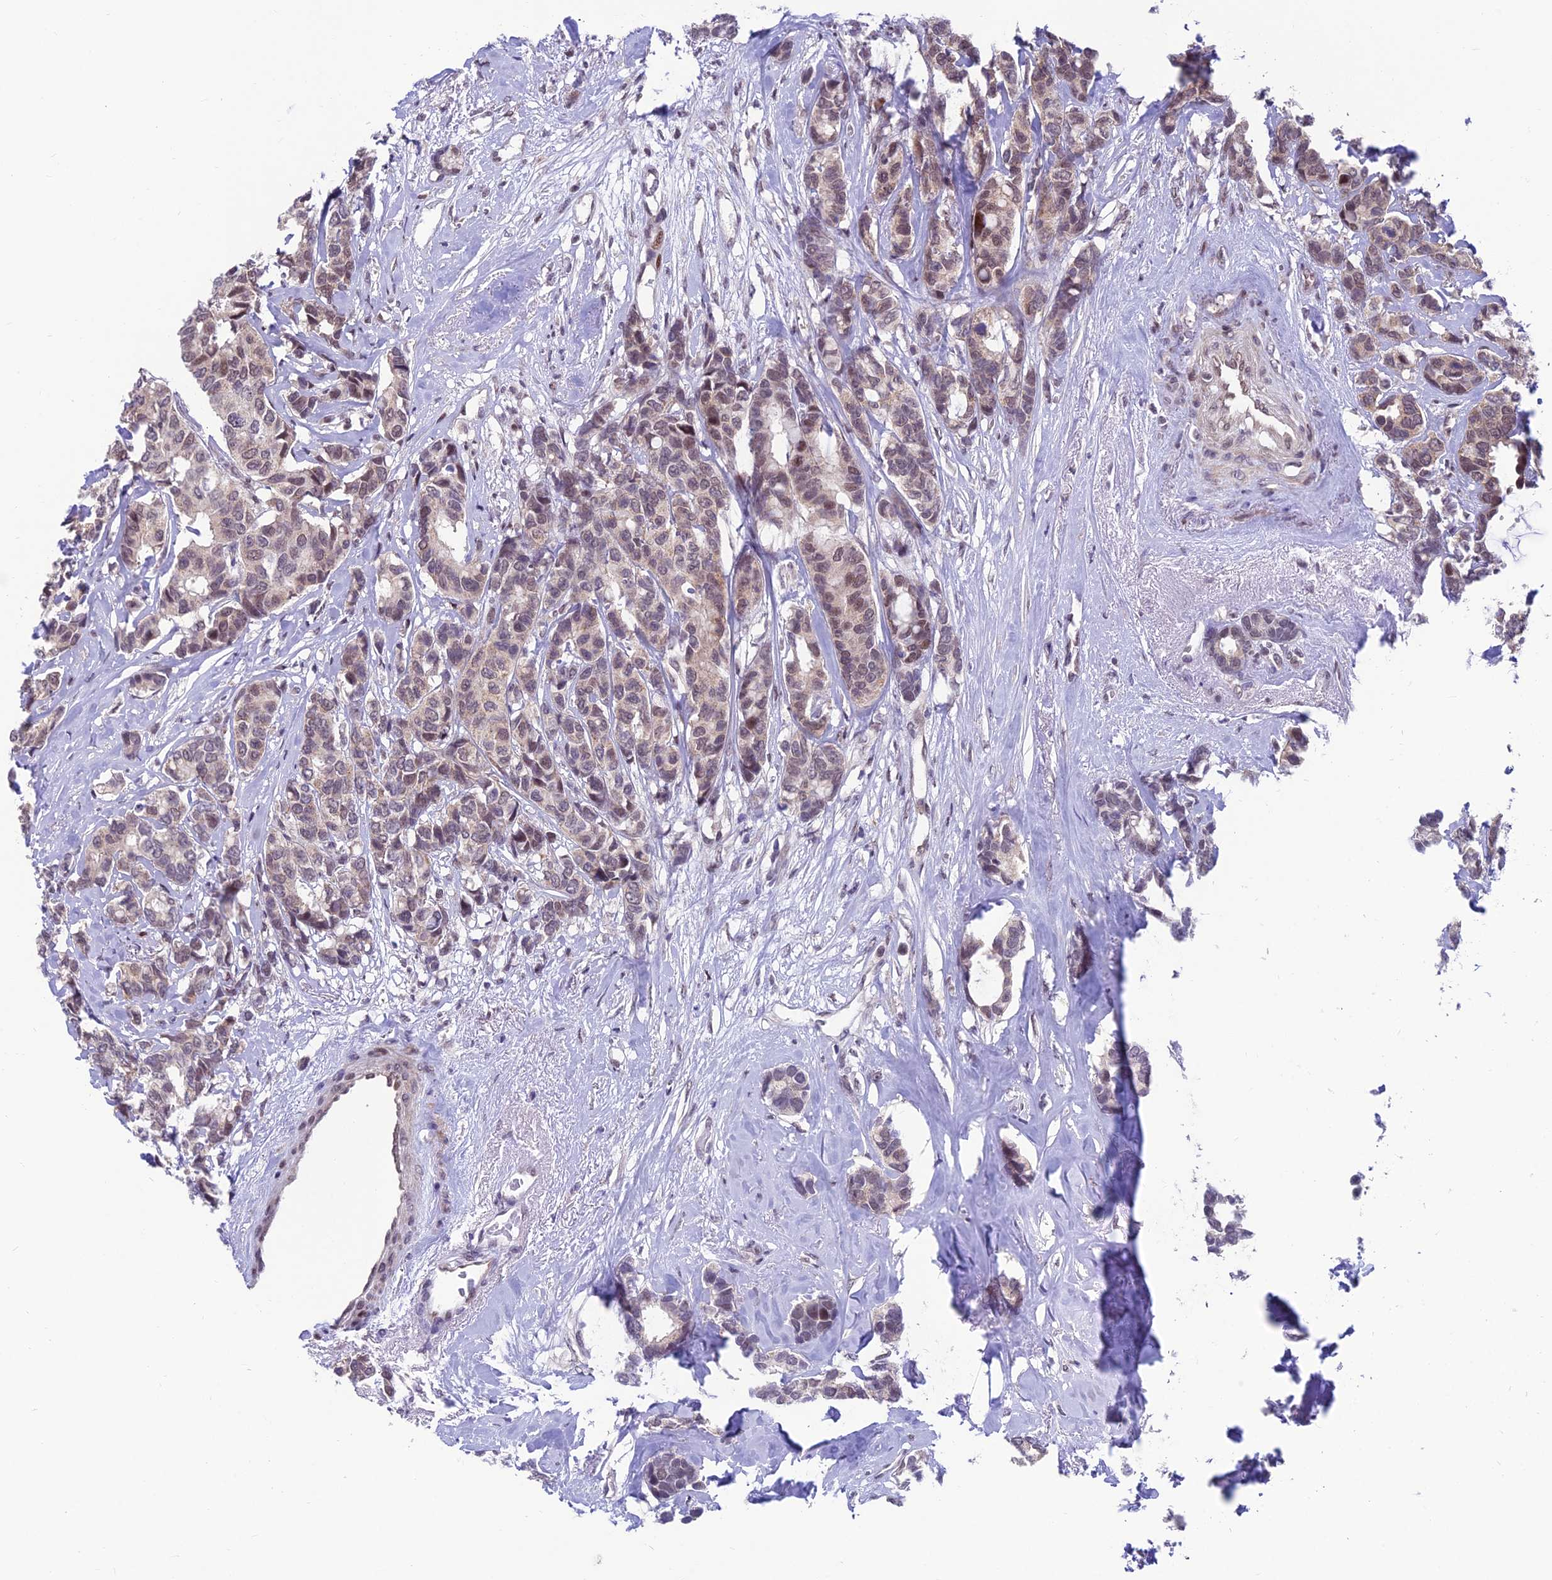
{"staining": {"intensity": "weak", "quantity": "25%-75%", "location": "nuclear"}, "tissue": "breast cancer", "cell_type": "Tumor cells", "image_type": "cancer", "snomed": [{"axis": "morphology", "description": "Duct carcinoma"}, {"axis": "topography", "description": "Breast"}], "caption": "Immunohistochemistry (IHC) of human infiltrating ductal carcinoma (breast) reveals low levels of weak nuclear staining in approximately 25%-75% of tumor cells. (IHC, brightfield microscopy, high magnification).", "gene": "KIAA1191", "patient": {"sex": "female", "age": 87}}